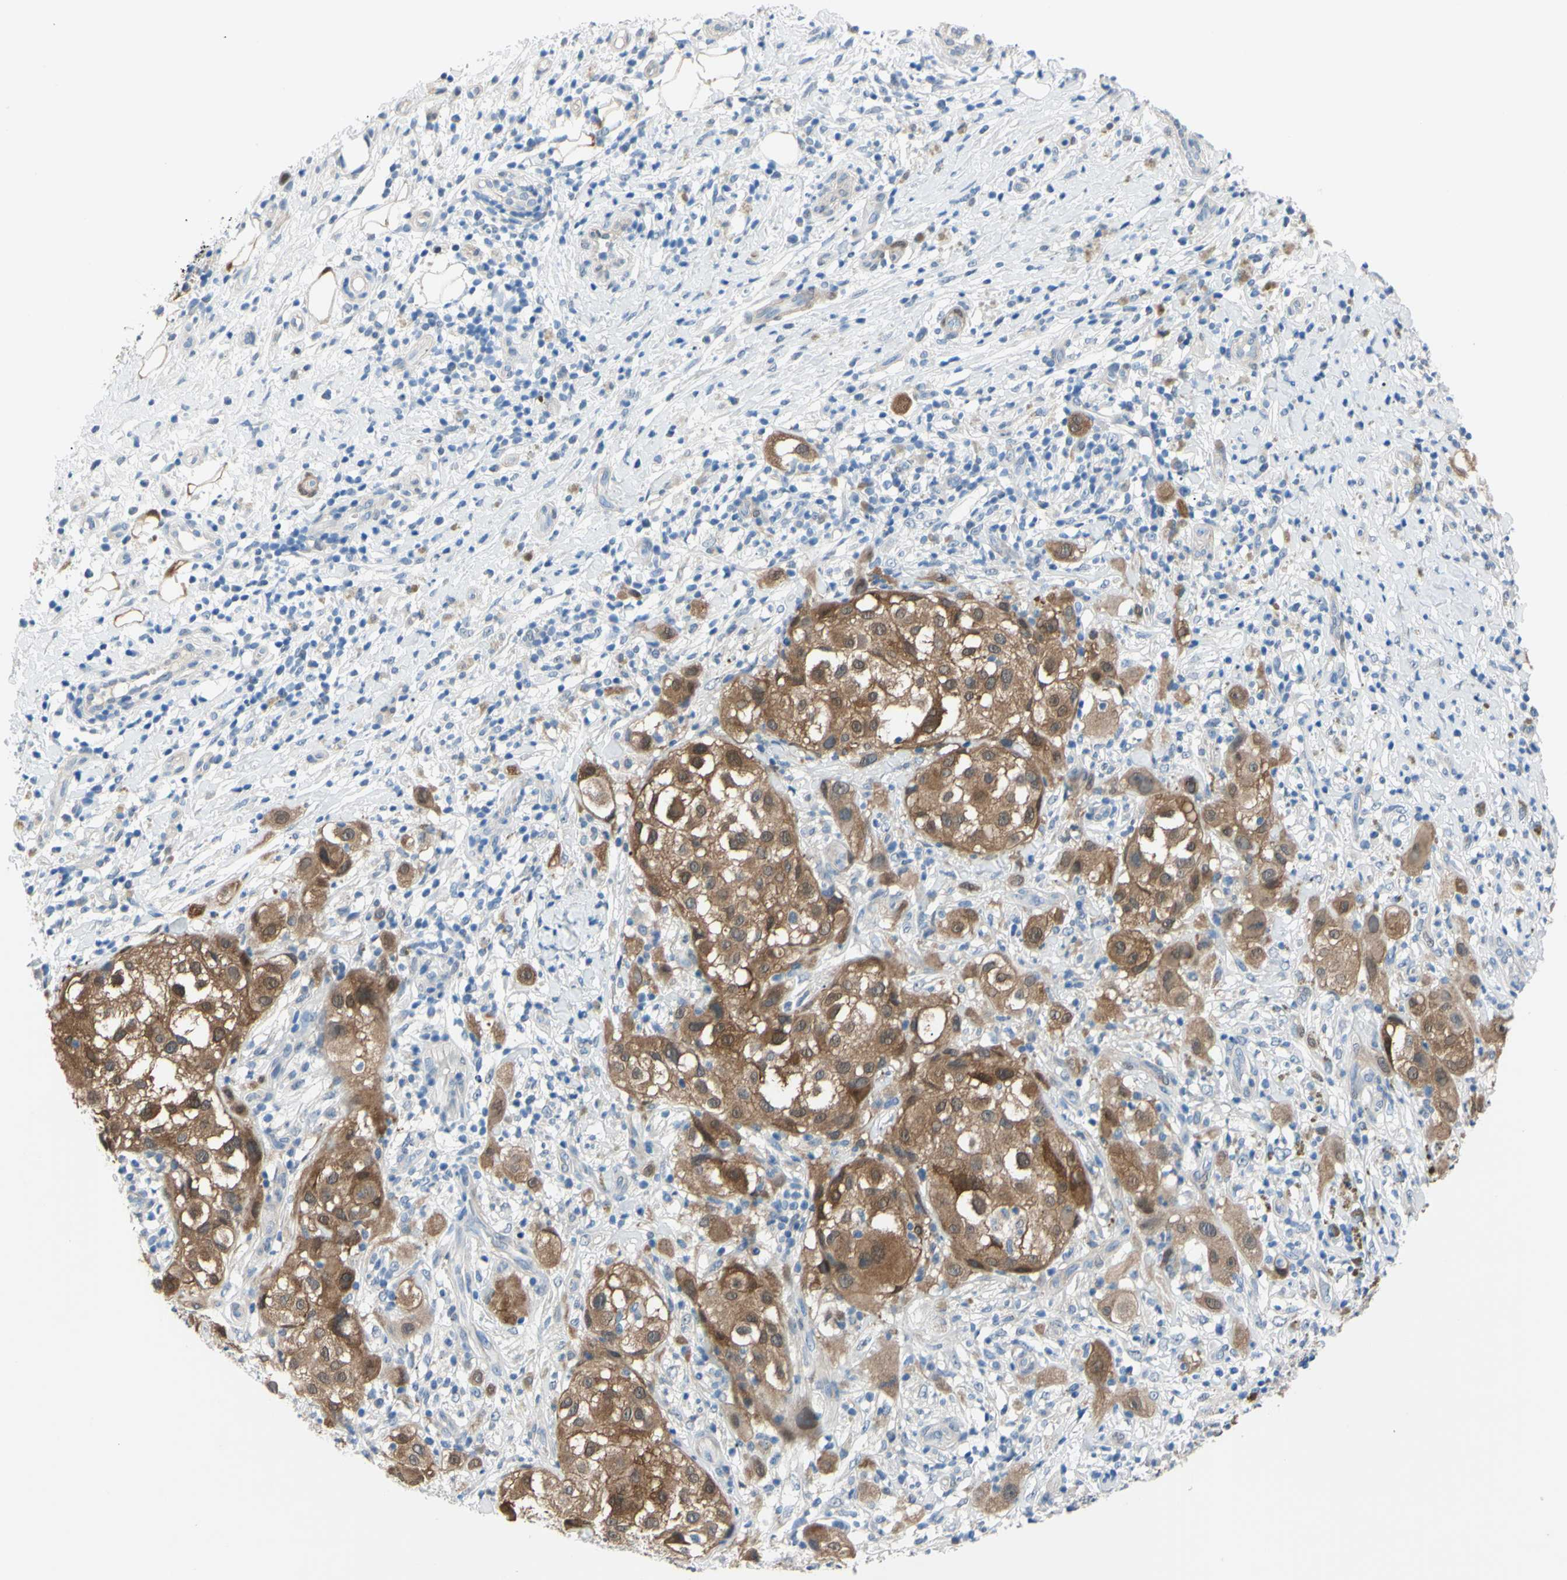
{"staining": {"intensity": "moderate", "quantity": ">75%", "location": "cytoplasmic/membranous,nuclear"}, "tissue": "melanoma", "cell_type": "Tumor cells", "image_type": "cancer", "snomed": [{"axis": "morphology", "description": "Necrosis, NOS"}, {"axis": "morphology", "description": "Malignant melanoma, NOS"}, {"axis": "topography", "description": "Skin"}], "caption": "Brown immunohistochemical staining in human malignant melanoma demonstrates moderate cytoplasmic/membranous and nuclear expression in about >75% of tumor cells.", "gene": "NOL3", "patient": {"sex": "female", "age": 87}}